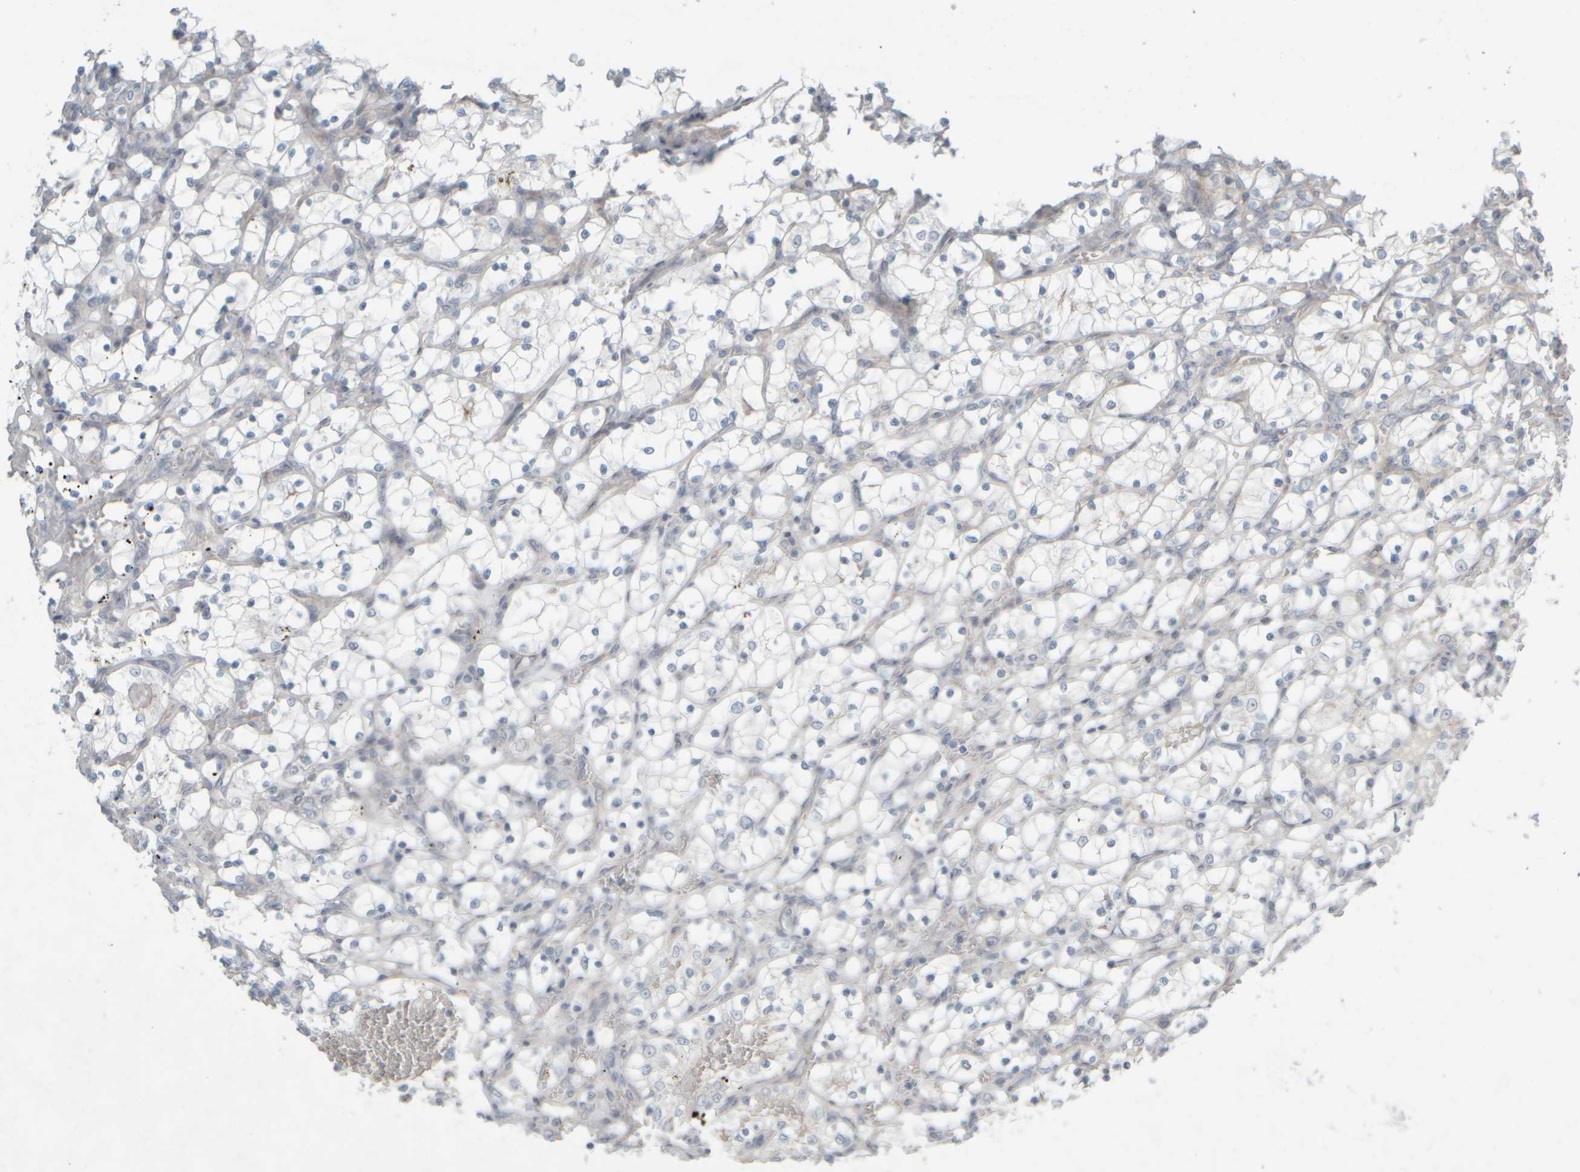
{"staining": {"intensity": "negative", "quantity": "none", "location": "none"}, "tissue": "renal cancer", "cell_type": "Tumor cells", "image_type": "cancer", "snomed": [{"axis": "morphology", "description": "Adenocarcinoma, NOS"}, {"axis": "topography", "description": "Kidney"}], "caption": "Immunohistochemical staining of renal cancer demonstrates no significant expression in tumor cells.", "gene": "HGS", "patient": {"sex": "female", "age": 69}}